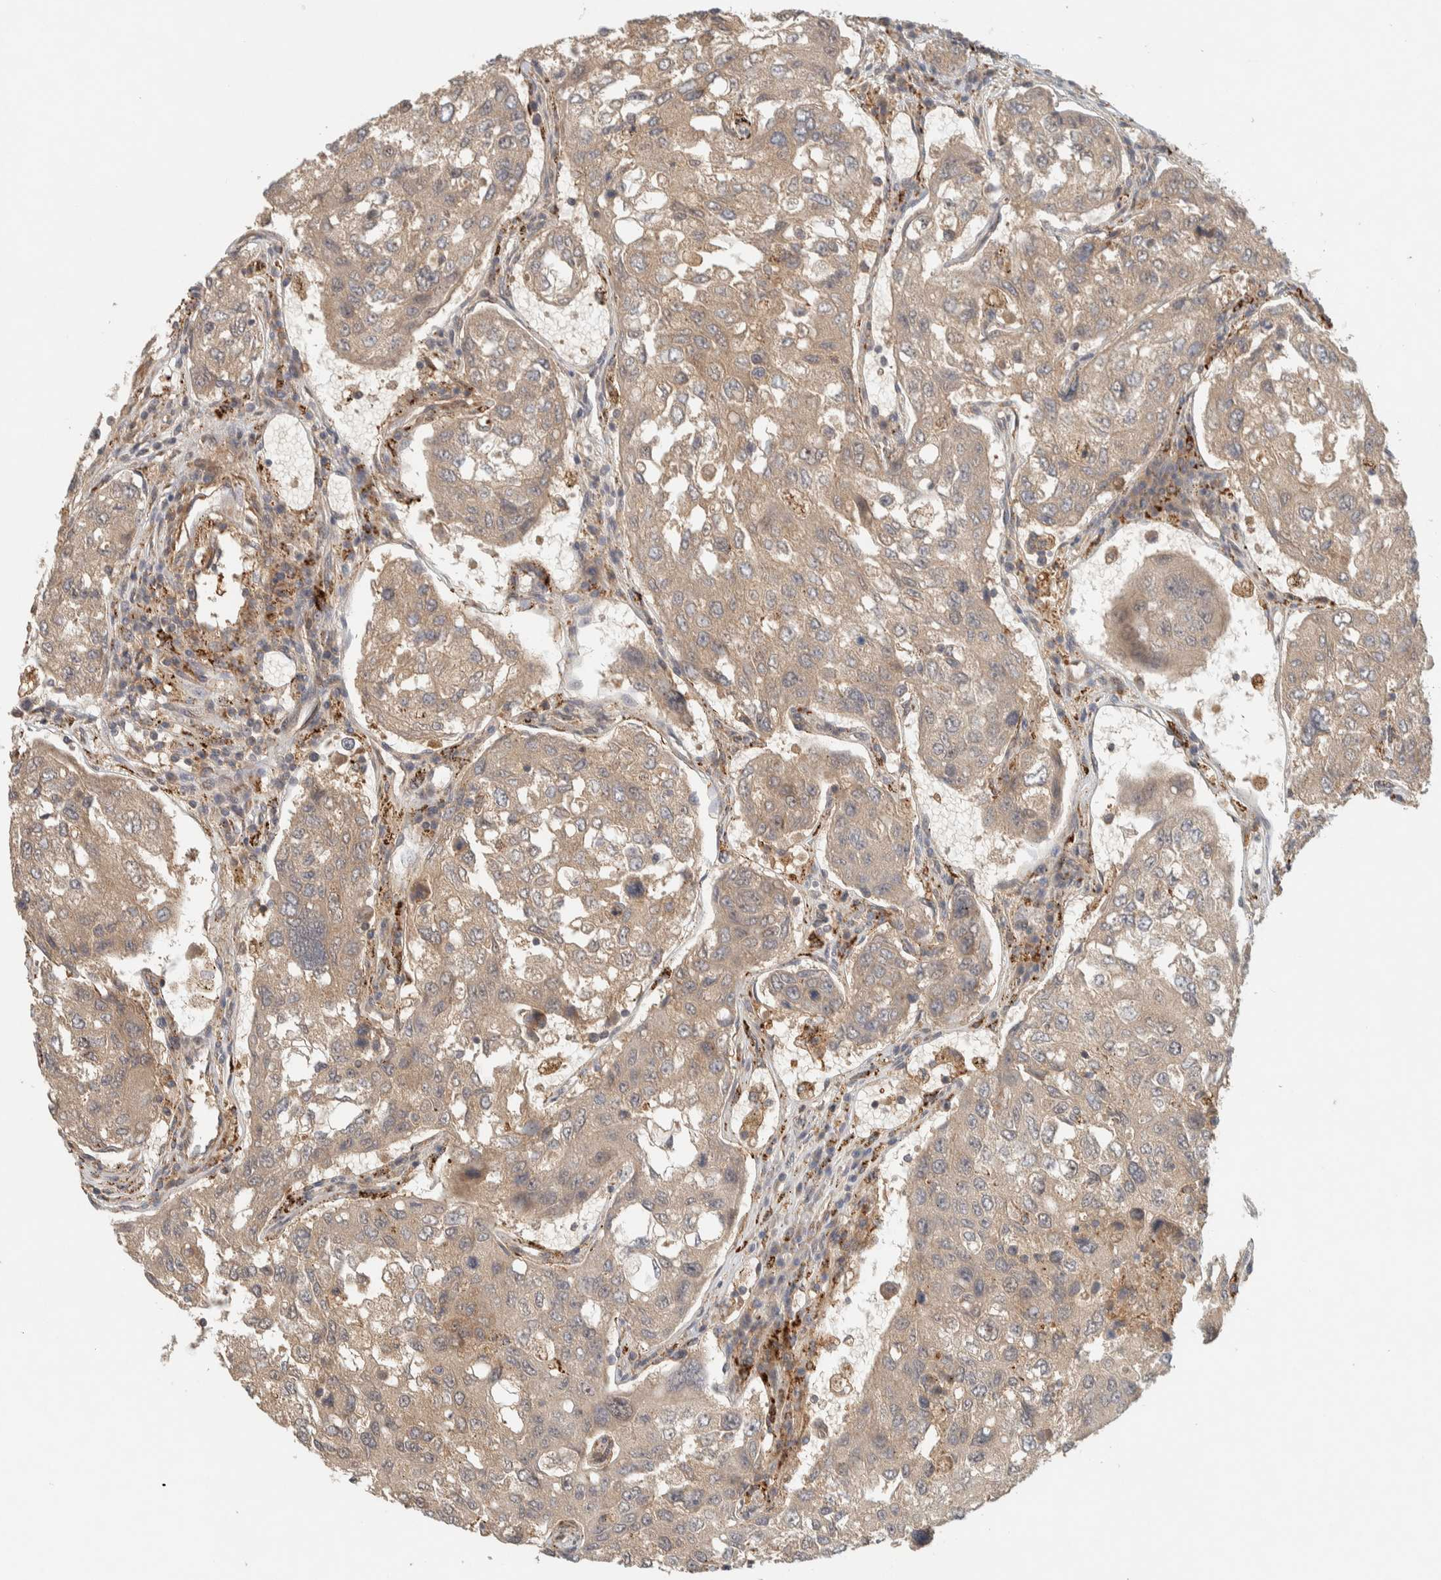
{"staining": {"intensity": "weak", "quantity": ">75%", "location": "cytoplasmic/membranous"}, "tissue": "urothelial cancer", "cell_type": "Tumor cells", "image_type": "cancer", "snomed": [{"axis": "morphology", "description": "Urothelial carcinoma, High grade"}, {"axis": "topography", "description": "Lymph node"}, {"axis": "topography", "description": "Urinary bladder"}], "caption": "High-magnification brightfield microscopy of urothelial cancer stained with DAB (brown) and counterstained with hematoxylin (blue). tumor cells exhibit weak cytoplasmic/membranous positivity is present in approximately>75% of cells.", "gene": "FAM167A", "patient": {"sex": "male", "age": 51}}